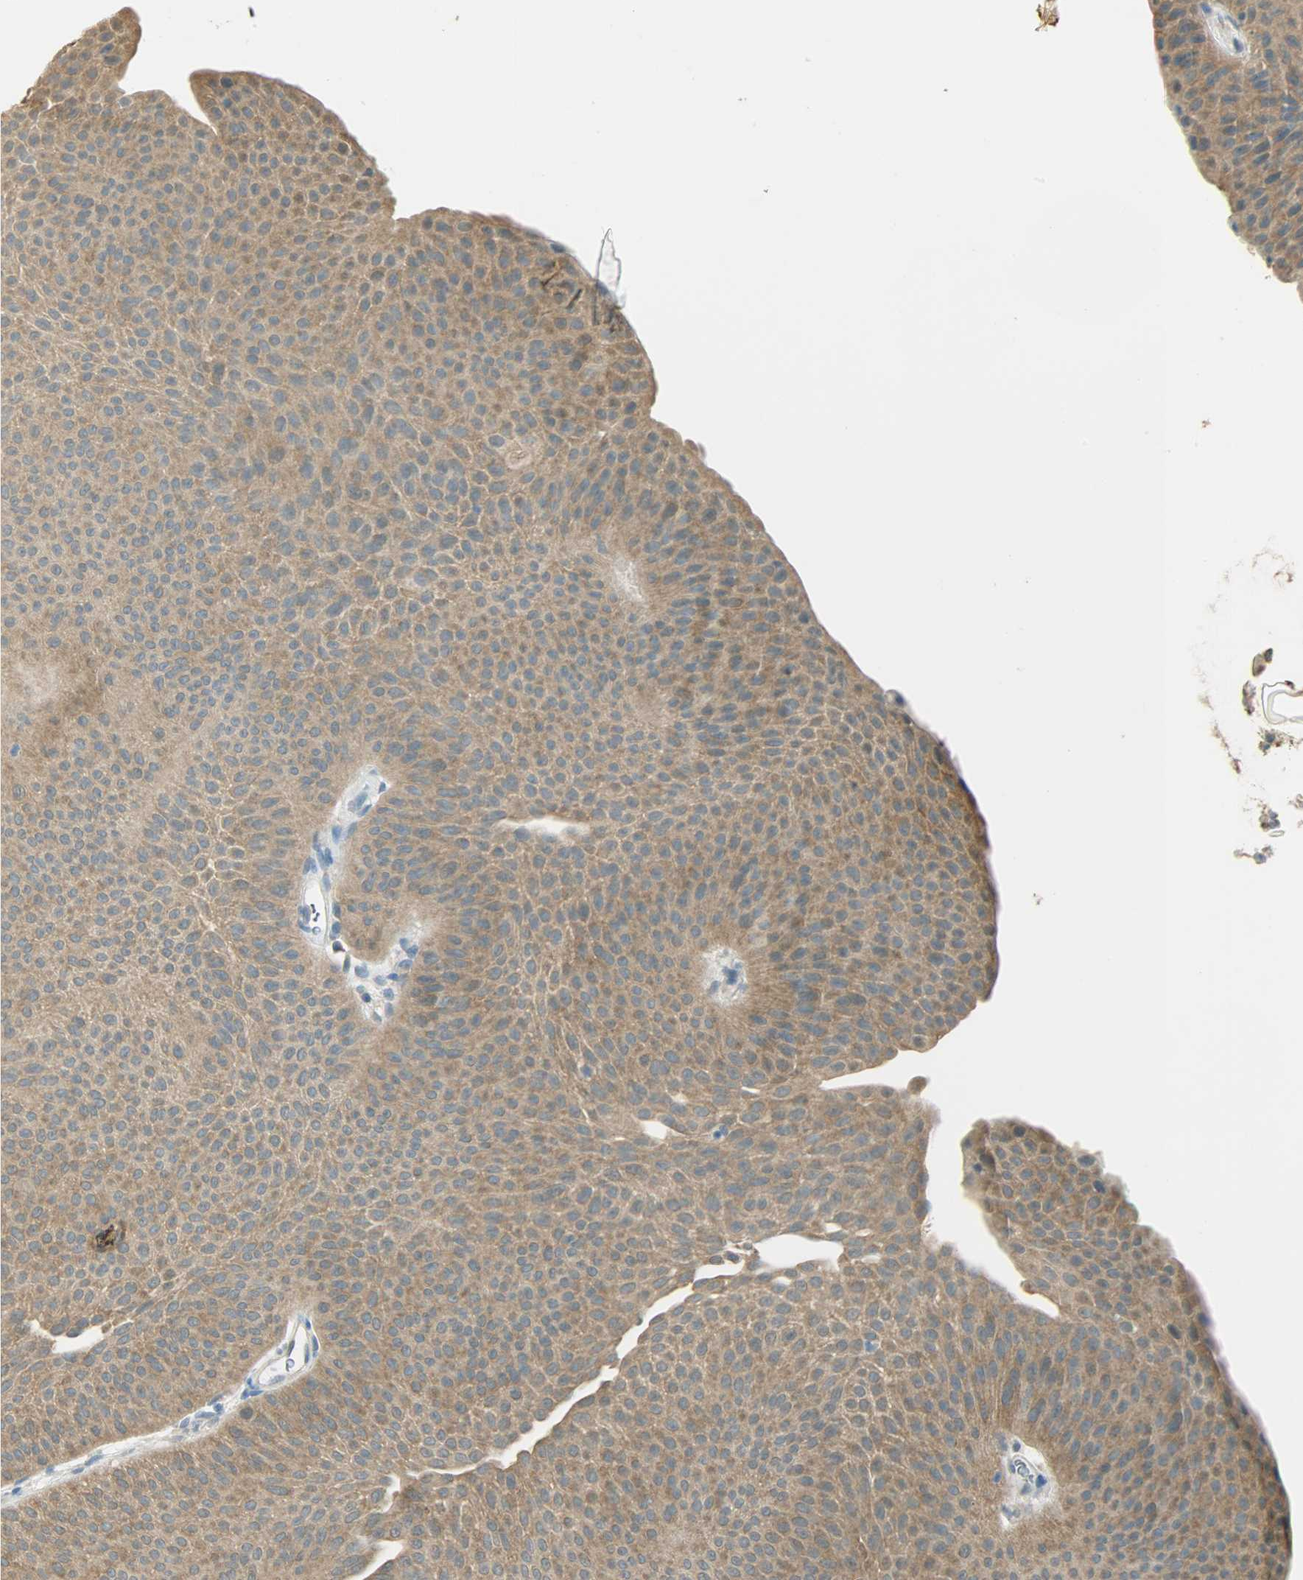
{"staining": {"intensity": "moderate", "quantity": ">75%", "location": "cytoplasmic/membranous"}, "tissue": "urothelial cancer", "cell_type": "Tumor cells", "image_type": "cancer", "snomed": [{"axis": "morphology", "description": "Urothelial carcinoma, Low grade"}, {"axis": "topography", "description": "Urinary bladder"}], "caption": "The immunohistochemical stain labels moderate cytoplasmic/membranous expression in tumor cells of urothelial cancer tissue.", "gene": "PRMT5", "patient": {"sex": "female", "age": 60}}